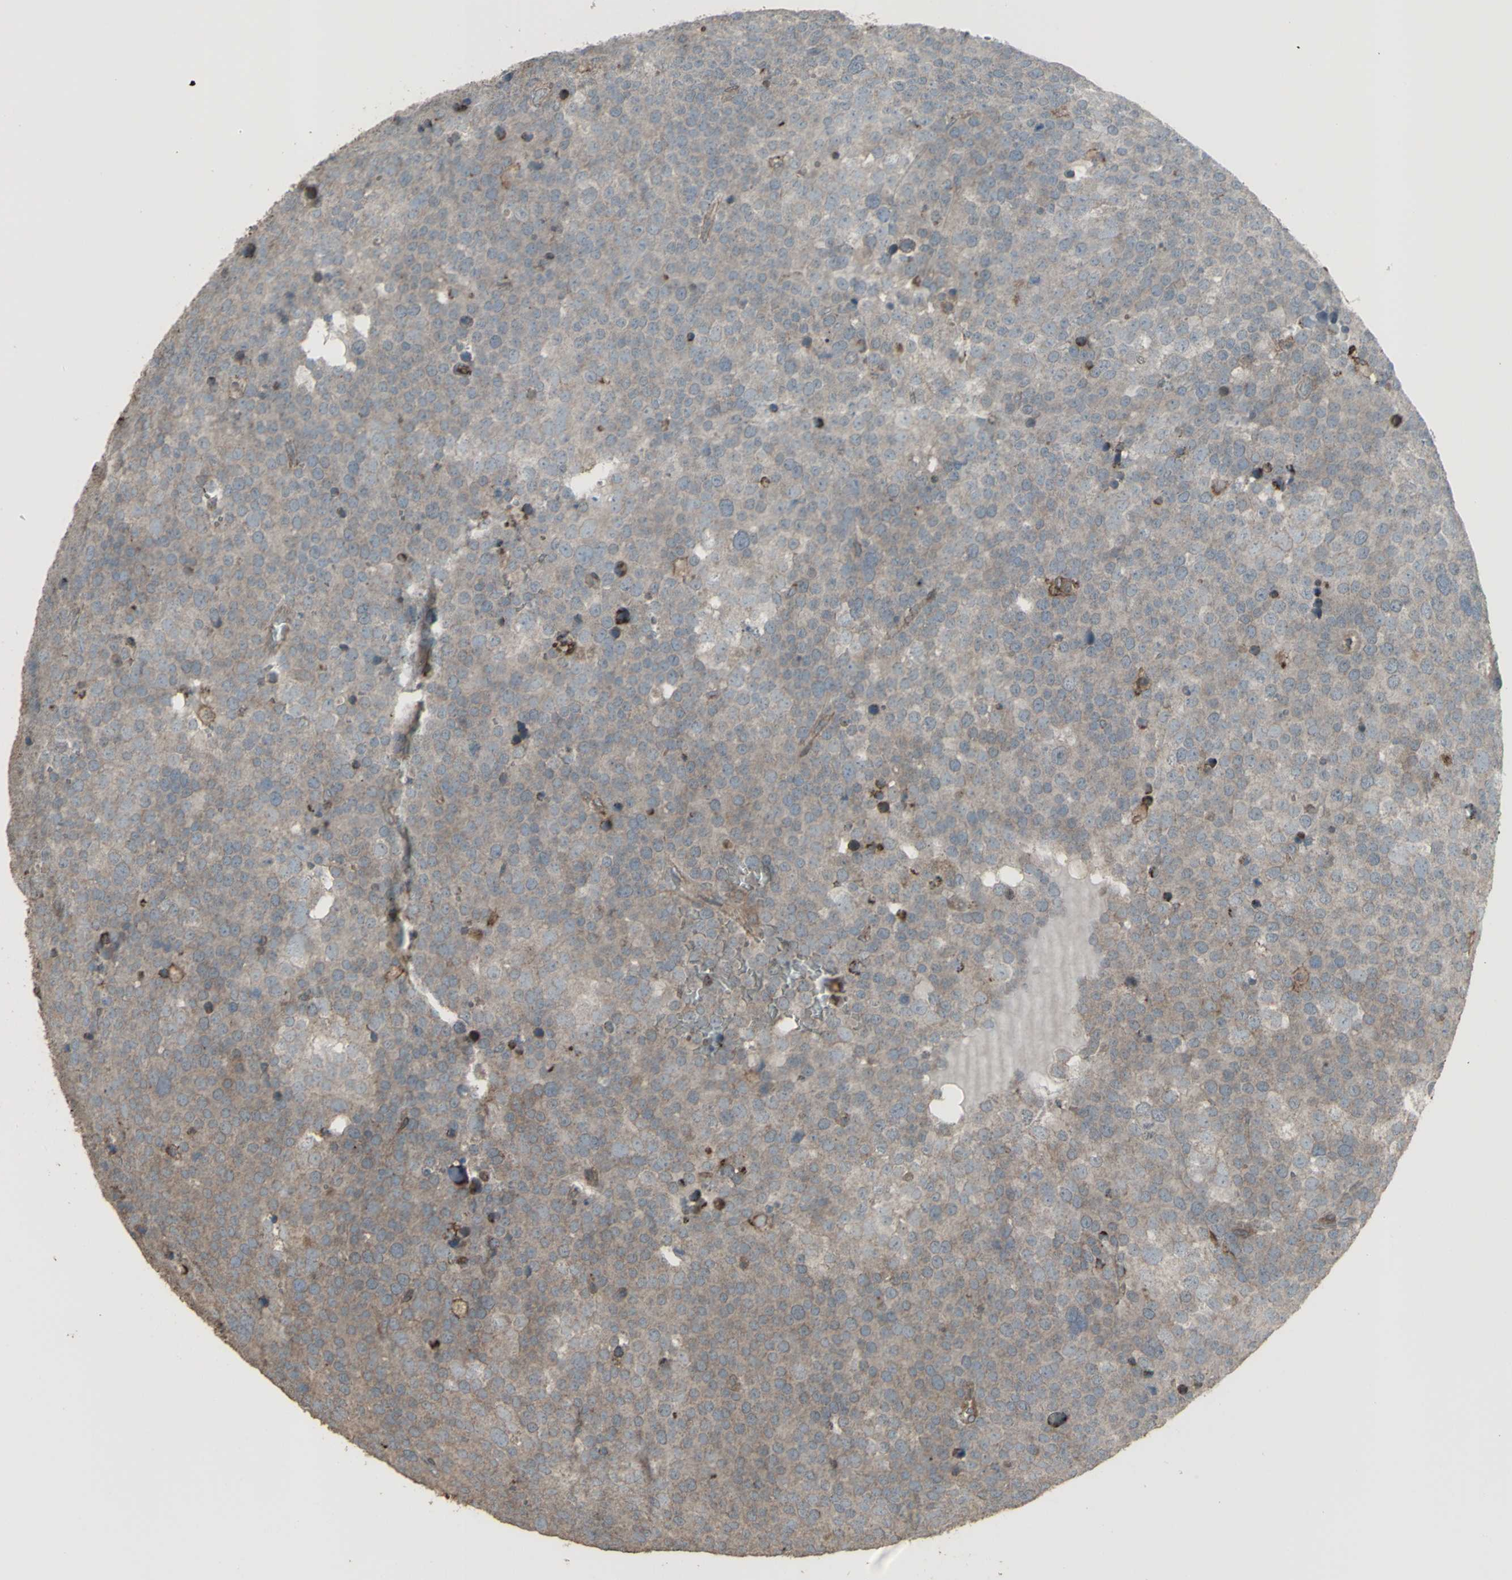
{"staining": {"intensity": "weak", "quantity": "25%-75%", "location": "cytoplasmic/membranous"}, "tissue": "testis cancer", "cell_type": "Tumor cells", "image_type": "cancer", "snomed": [{"axis": "morphology", "description": "Seminoma, NOS"}, {"axis": "topography", "description": "Testis"}], "caption": "IHC micrograph of neoplastic tissue: testis cancer (seminoma) stained using immunohistochemistry (IHC) shows low levels of weak protein expression localized specifically in the cytoplasmic/membranous of tumor cells, appearing as a cytoplasmic/membranous brown color.", "gene": "SMO", "patient": {"sex": "male", "age": 71}}